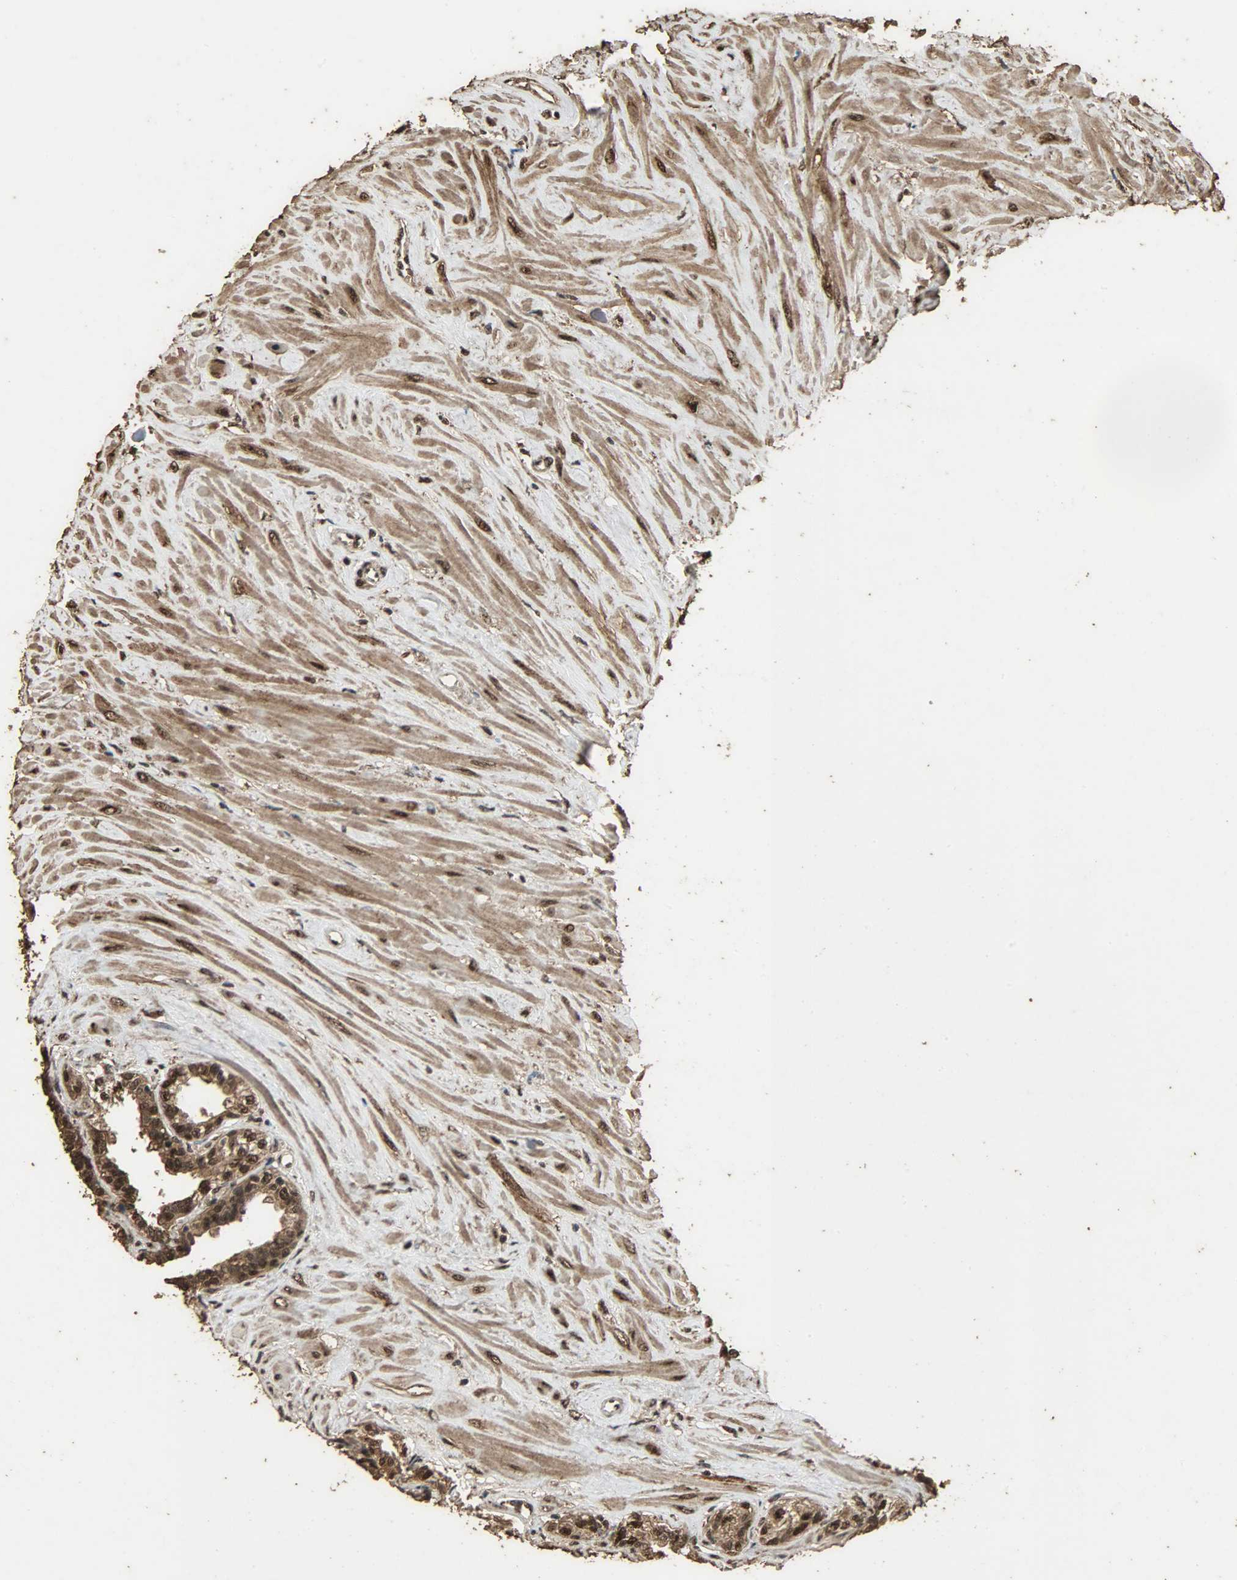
{"staining": {"intensity": "strong", "quantity": ">75%", "location": "cytoplasmic/membranous,nuclear"}, "tissue": "seminal vesicle", "cell_type": "Glandular cells", "image_type": "normal", "snomed": [{"axis": "morphology", "description": "Normal tissue, NOS"}, {"axis": "morphology", "description": "Inflammation, NOS"}, {"axis": "topography", "description": "Urinary bladder"}, {"axis": "topography", "description": "Prostate"}, {"axis": "topography", "description": "Seminal veicle"}], "caption": "Protein staining of benign seminal vesicle displays strong cytoplasmic/membranous,nuclear positivity in approximately >75% of glandular cells. (DAB IHC, brown staining for protein, blue staining for nuclei).", "gene": "CCNT2", "patient": {"sex": "male", "age": 82}}